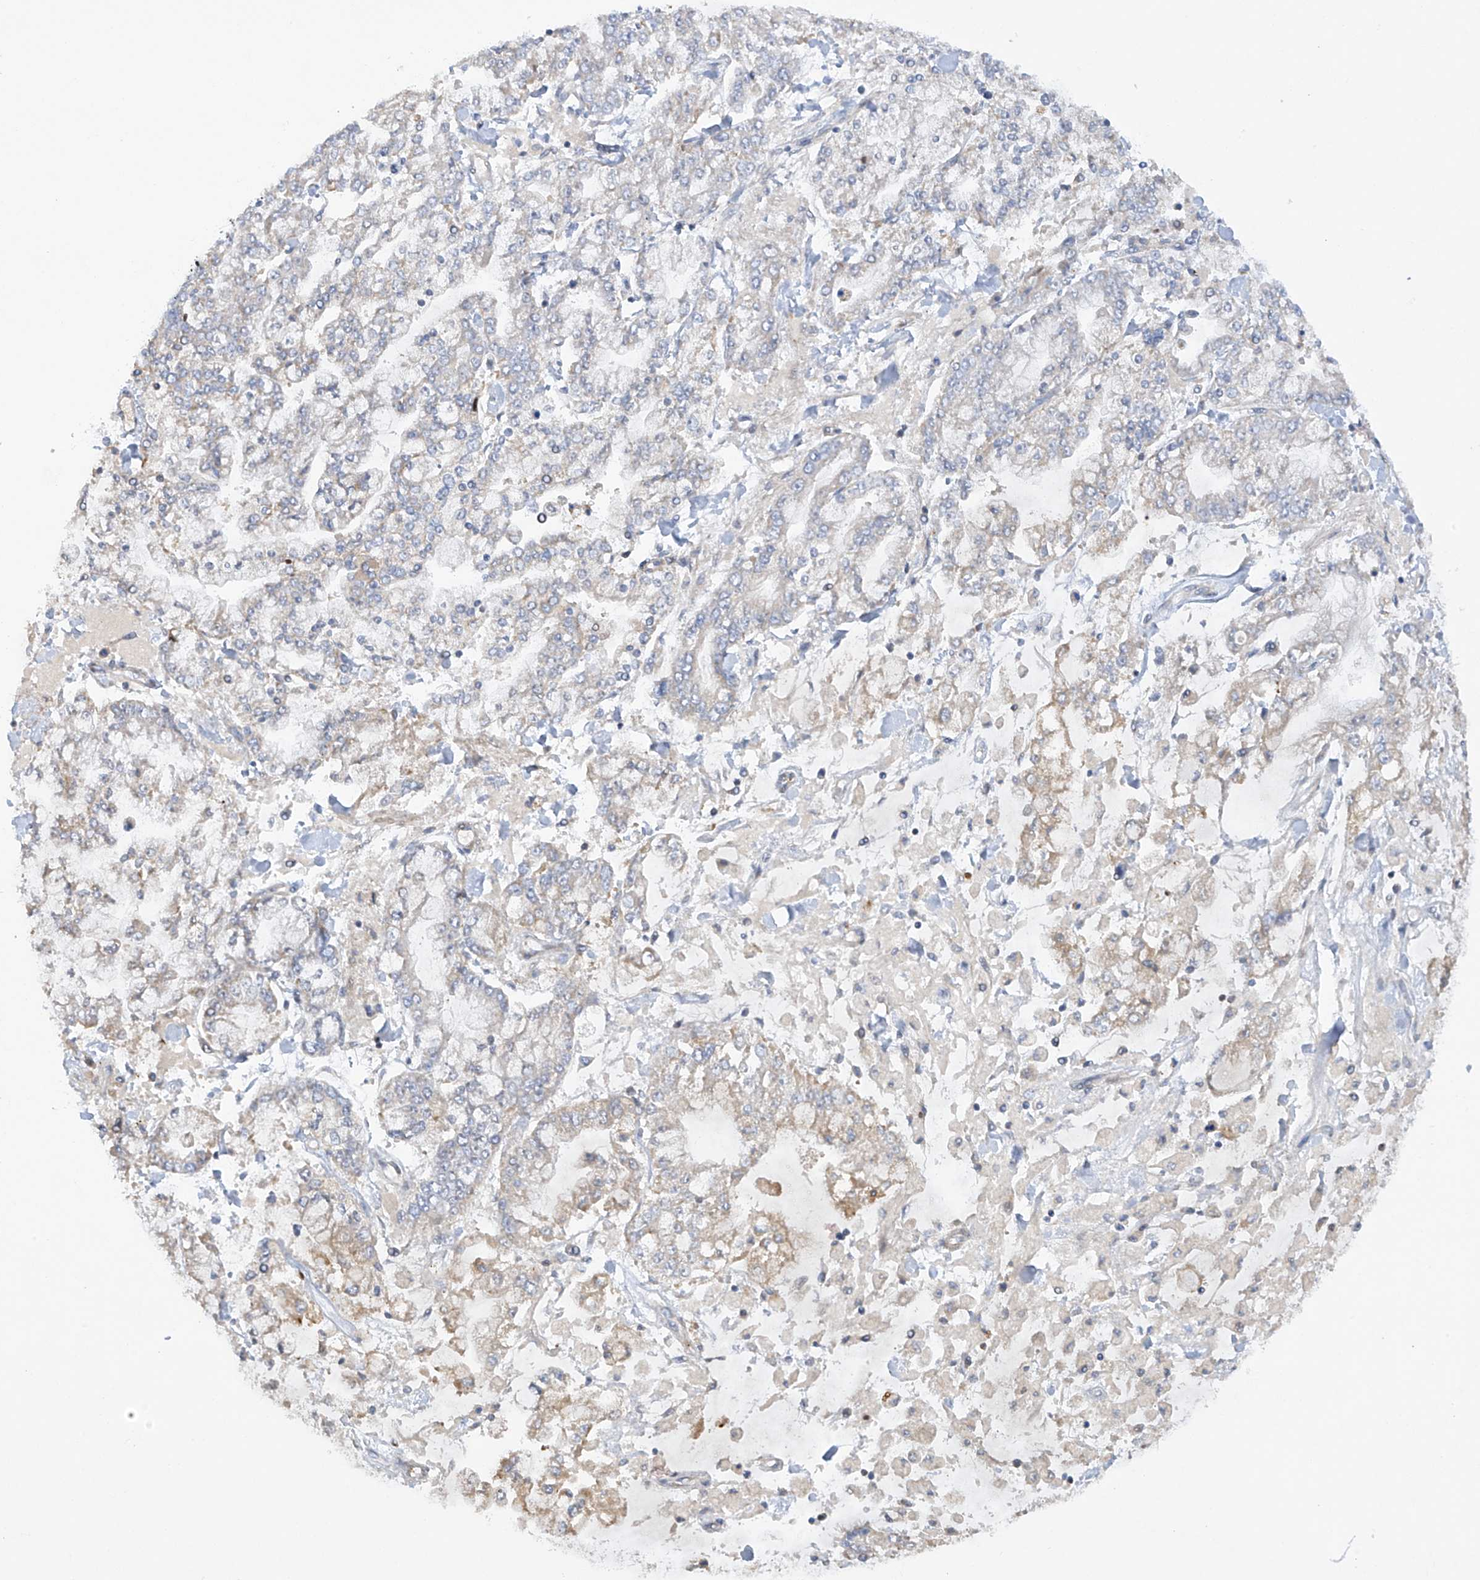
{"staining": {"intensity": "weak", "quantity": "<25%", "location": "cytoplasmic/membranous"}, "tissue": "stomach cancer", "cell_type": "Tumor cells", "image_type": "cancer", "snomed": [{"axis": "morphology", "description": "Normal tissue, NOS"}, {"axis": "morphology", "description": "Adenocarcinoma, NOS"}, {"axis": "topography", "description": "Stomach, upper"}, {"axis": "topography", "description": "Stomach"}], "caption": "A high-resolution image shows immunohistochemistry staining of stomach cancer (adenocarcinoma), which reveals no significant staining in tumor cells.", "gene": "METTL18", "patient": {"sex": "male", "age": 76}}